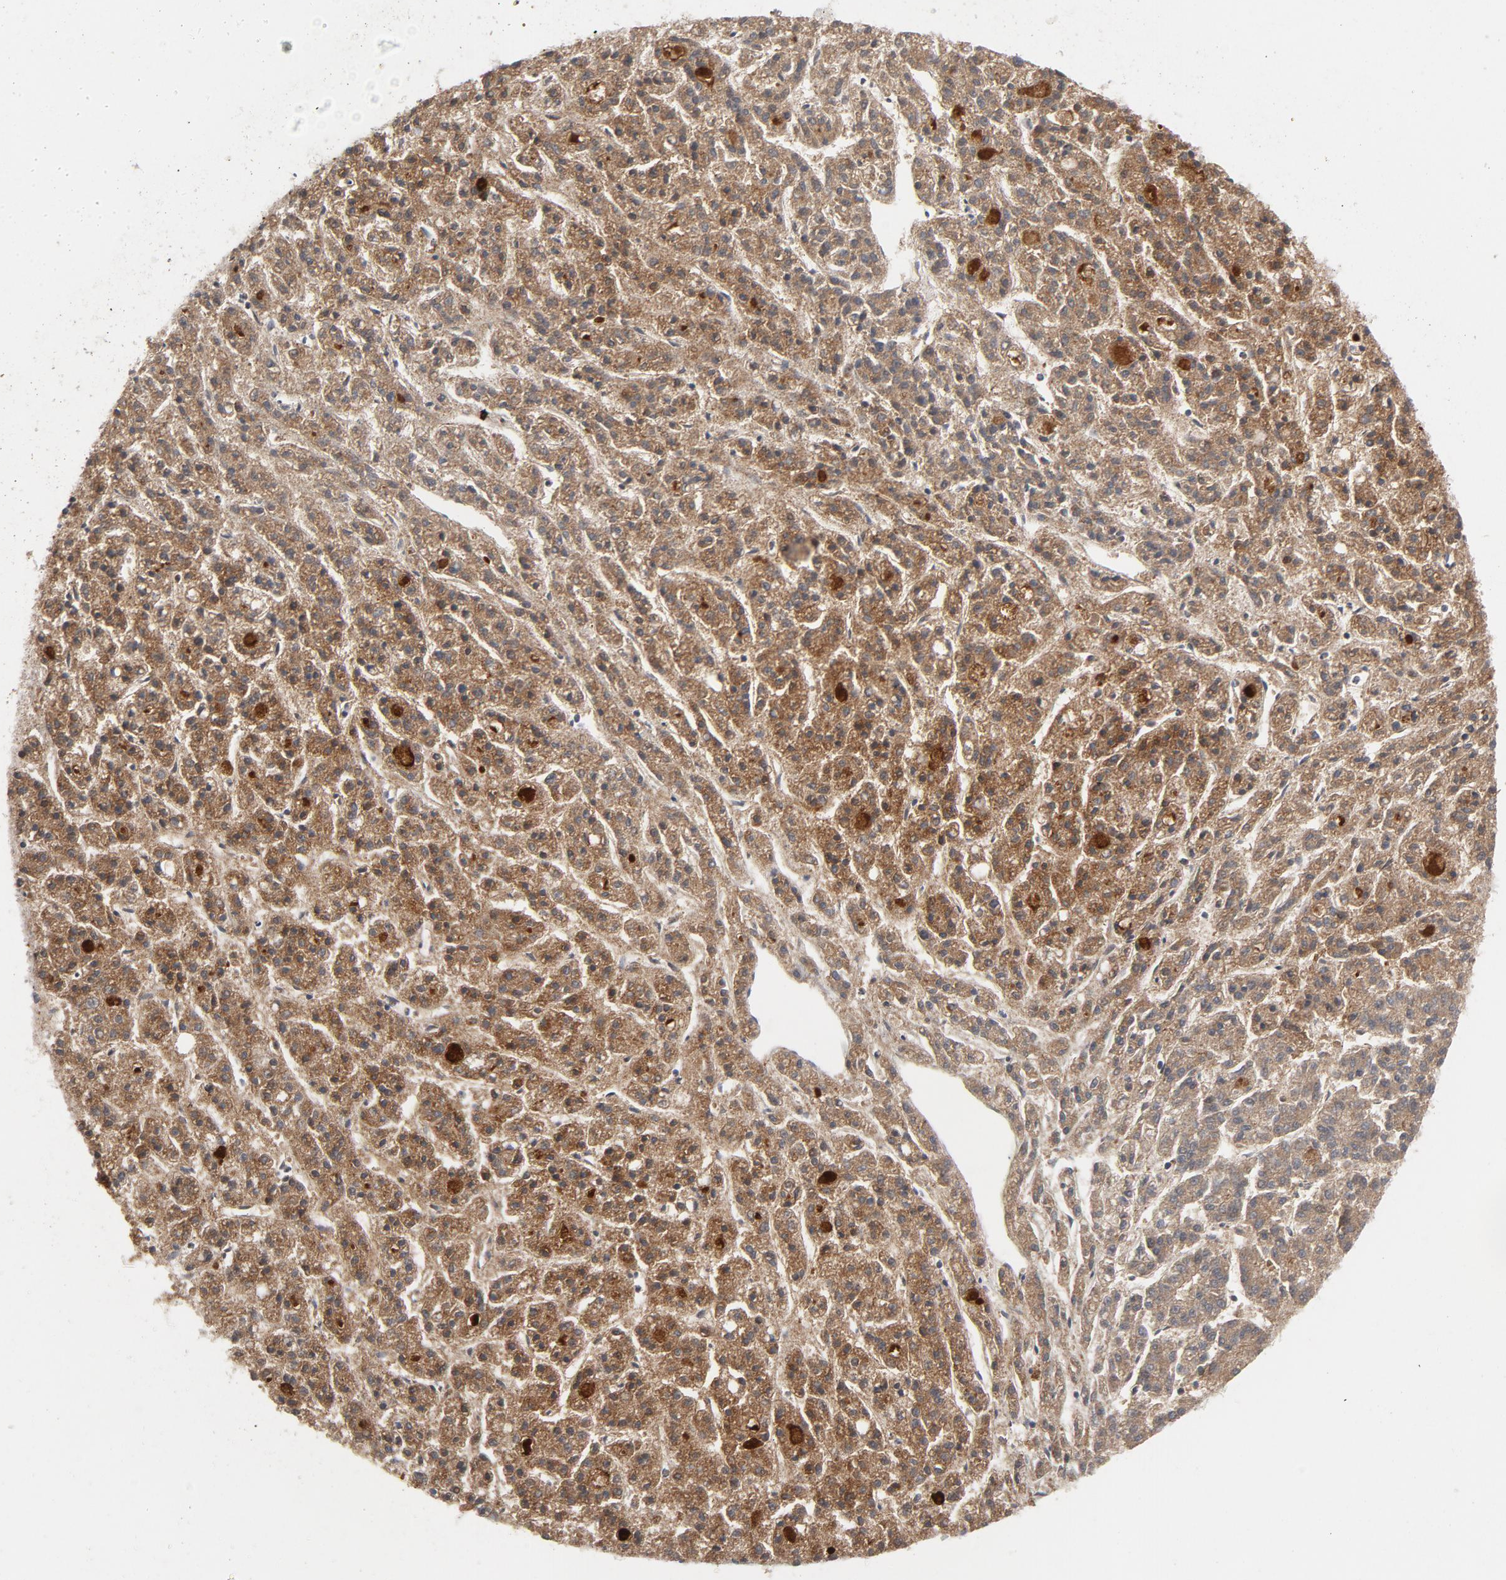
{"staining": {"intensity": "moderate", "quantity": ">75%", "location": "cytoplasmic/membranous"}, "tissue": "liver cancer", "cell_type": "Tumor cells", "image_type": "cancer", "snomed": [{"axis": "morphology", "description": "Carcinoma, Hepatocellular, NOS"}, {"axis": "topography", "description": "Liver"}], "caption": "High-power microscopy captured an immunohistochemistry photomicrograph of liver hepatocellular carcinoma, revealing moderate cytoplasmic/membranous positivity in approximately >75% of tumor cells. Nuclei are stained in blue.", "gene": "RAPGEF4", "patient": {"sex": "male", "age": 70}}